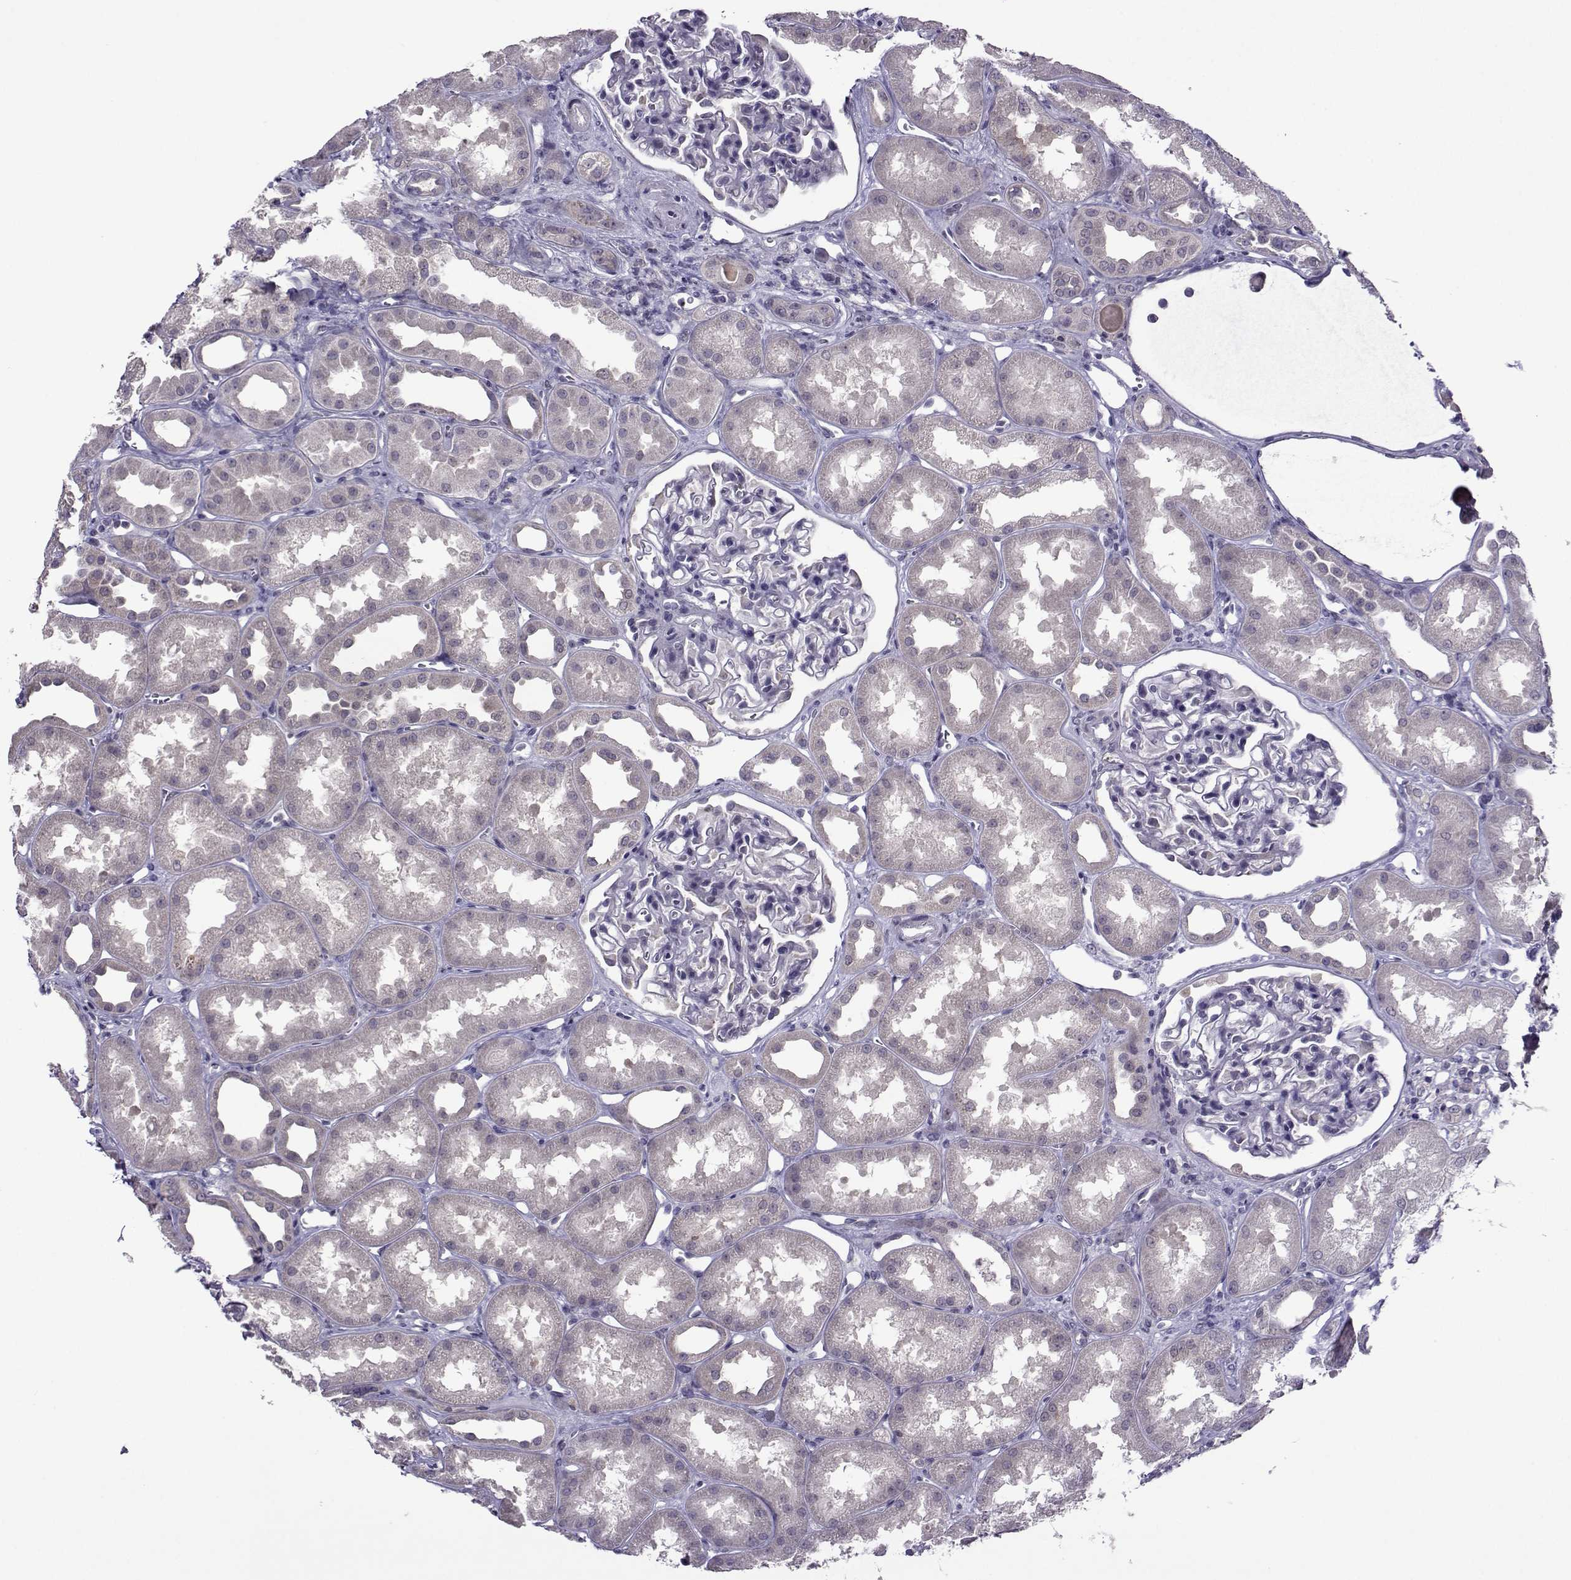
{"staining": {"intensity": "negative", "quantity": "none", "location": "none"}, "tissue": "kidney", "cell_type": "Cells in glomeruli", "image_type": "normal", "snomed": [{"axis": "morphology", "description": "Normal tissue, NOS"}, {"axis": "topography", "description": "Kidney"}], "caption": "A high-resolution micrograph shows immunohistochemistry (IHC) staining of unremarkable kidney, which shows no significant positivity in cells in glomeruli.", "gene": "DDX20", "patient": {"sex": "male", "age": 61}}